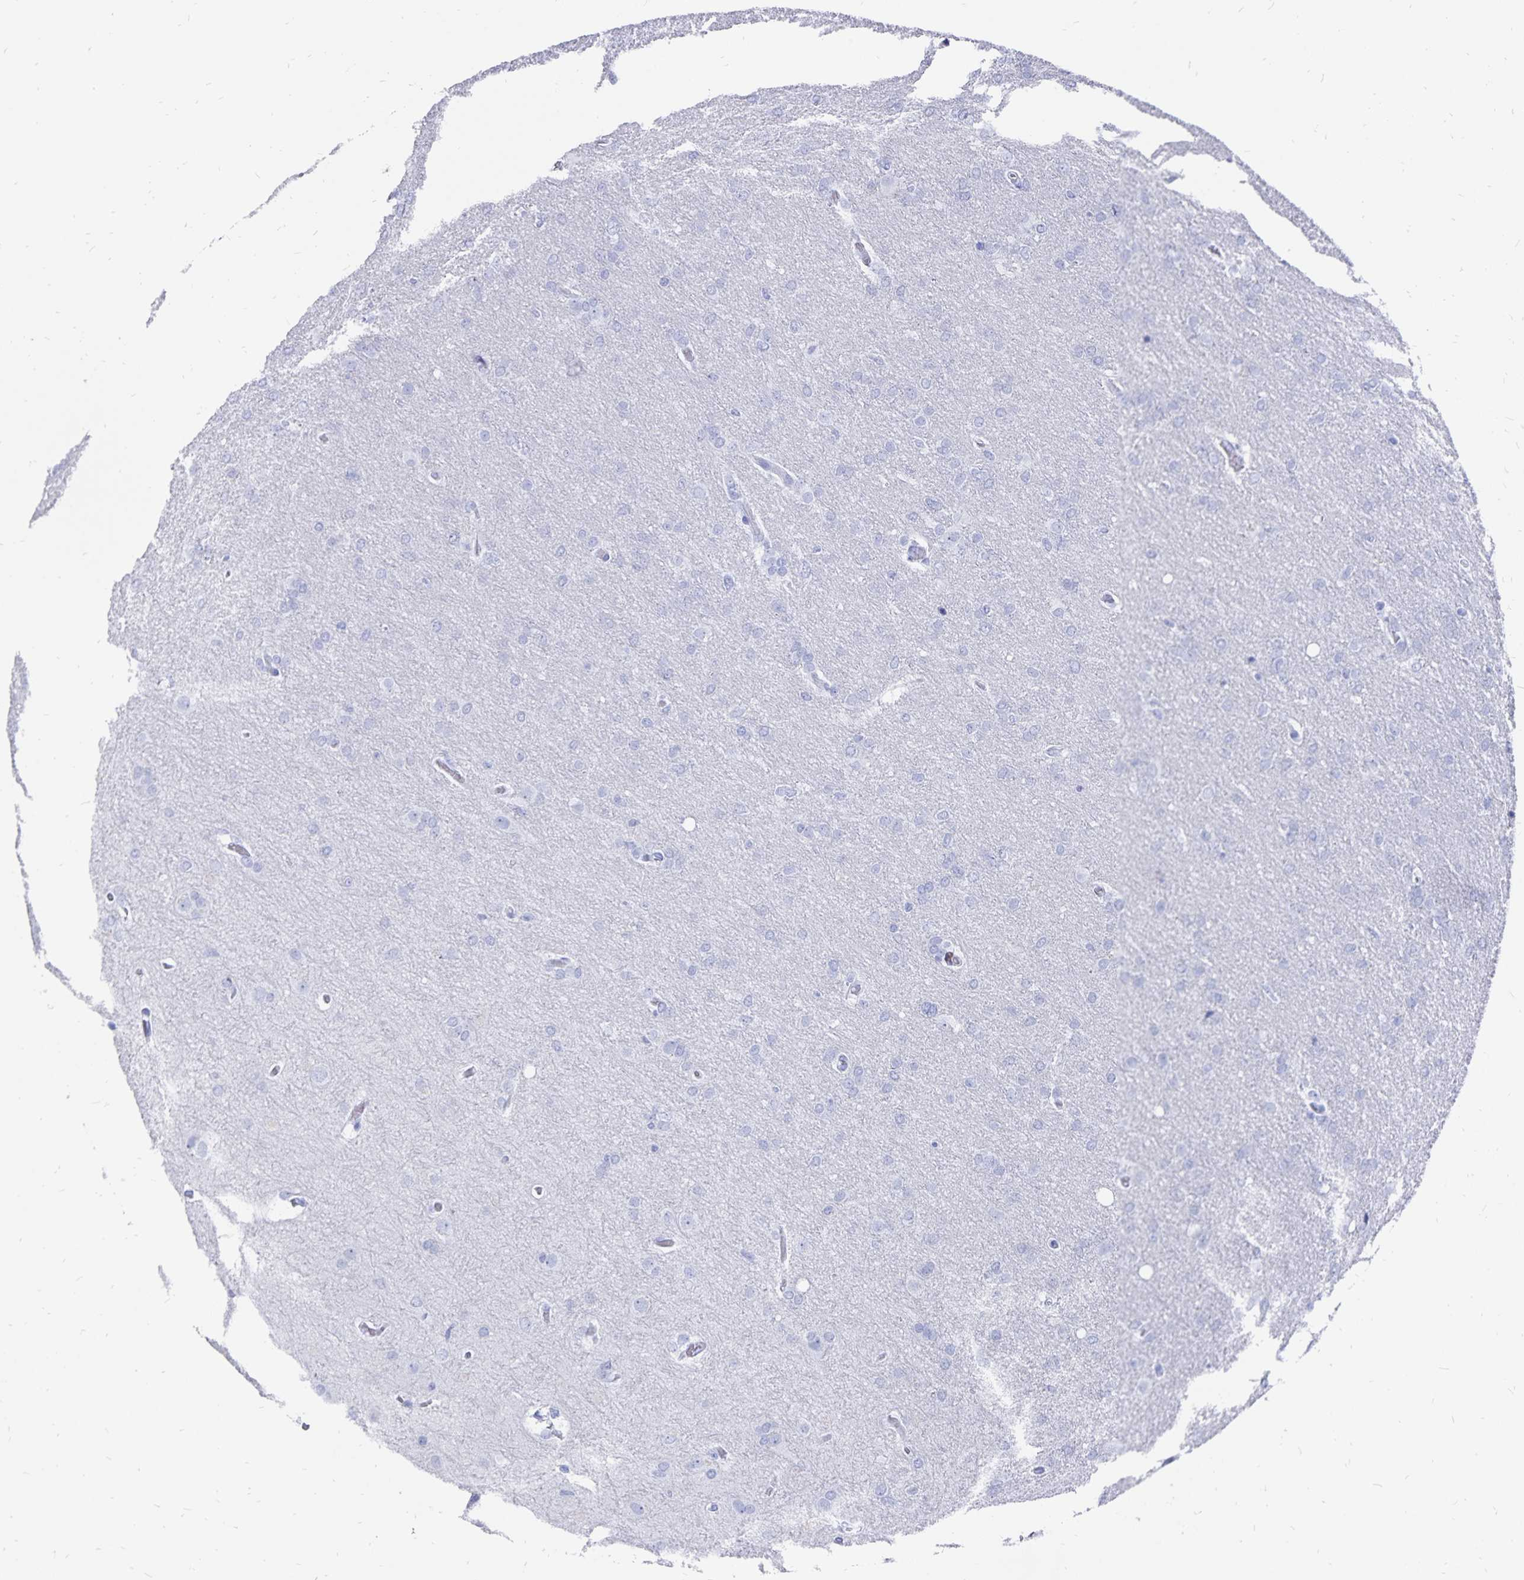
{"staining": {"intensity": "negative", "quantity": "none", "location": "none"}, "tissue": "glioma", "cell_type": "Tumor cells", "image_type": "cancer", "snomed": [{"axis": "morphology", "description": "Glioma, malignant, High grade"}, {"axis": "topography", "description": "Brain"}], "caption": "The photomicrograph shows no significant expression in tumor cells of high-grade glioma (malignant).", "gene": "ADH1A", "patient": {"sex": "male", "age": 53}}